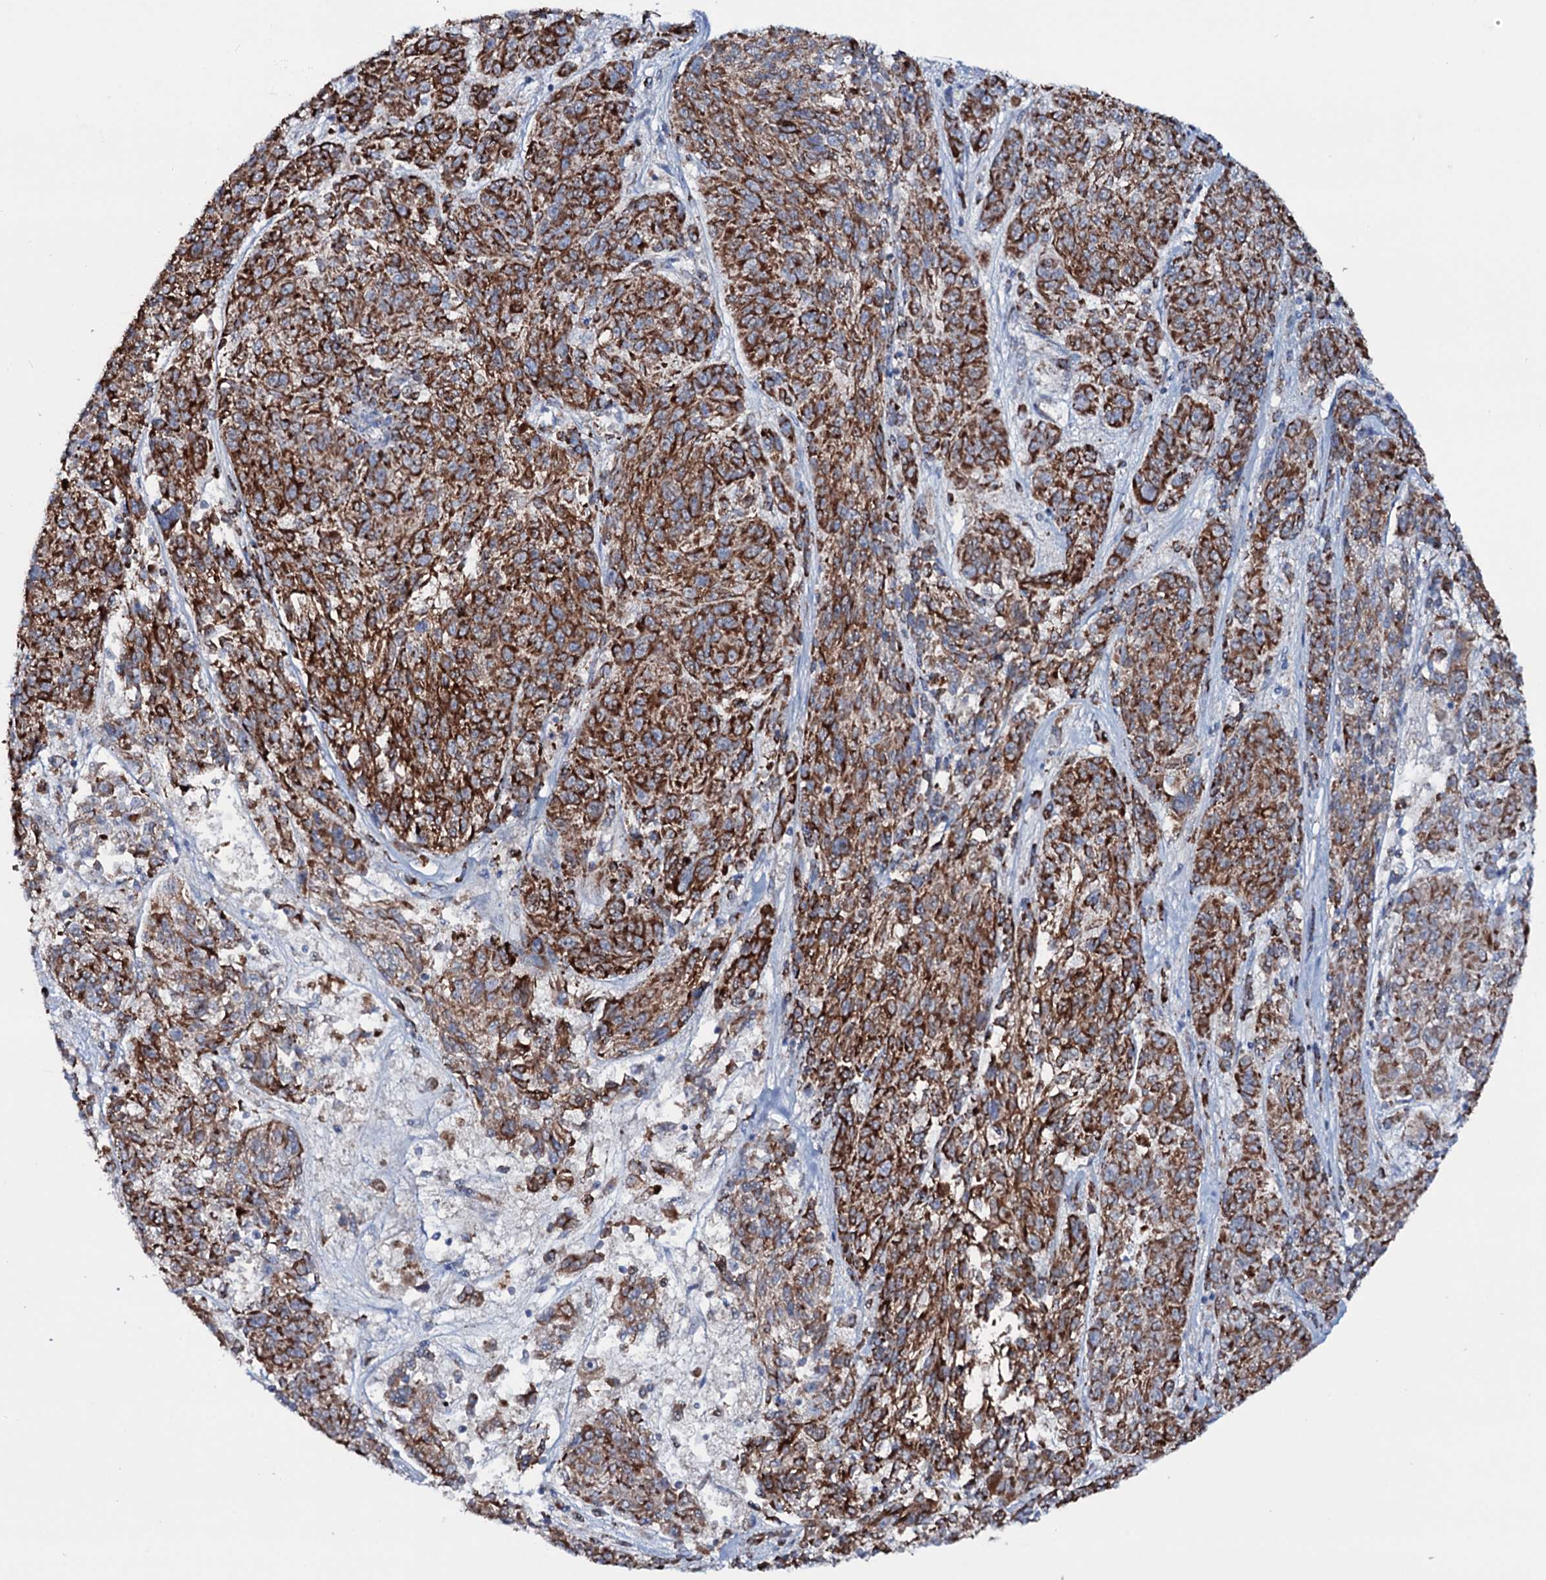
{"staining": {"intensity": "strong", "quantity": ">75%", "location": "cytoplasmic/membranous"}, "tissue": "melanoma", "cell_type": "Tumor cells", "image_type": "cancer", "snomed": [{"axis": "morphology", "description": "Malignant melanoma, NOS"}, {"axis": "topography", "description": "Skin"}], "caption": "Melanoma was stained to show a protein in brown. There is high levels of strong cytoplasmic/membranous staining in about >75% of tumor cells.", "gene": "MRPS35", "patient": {"sex": "male", "age": 53}}